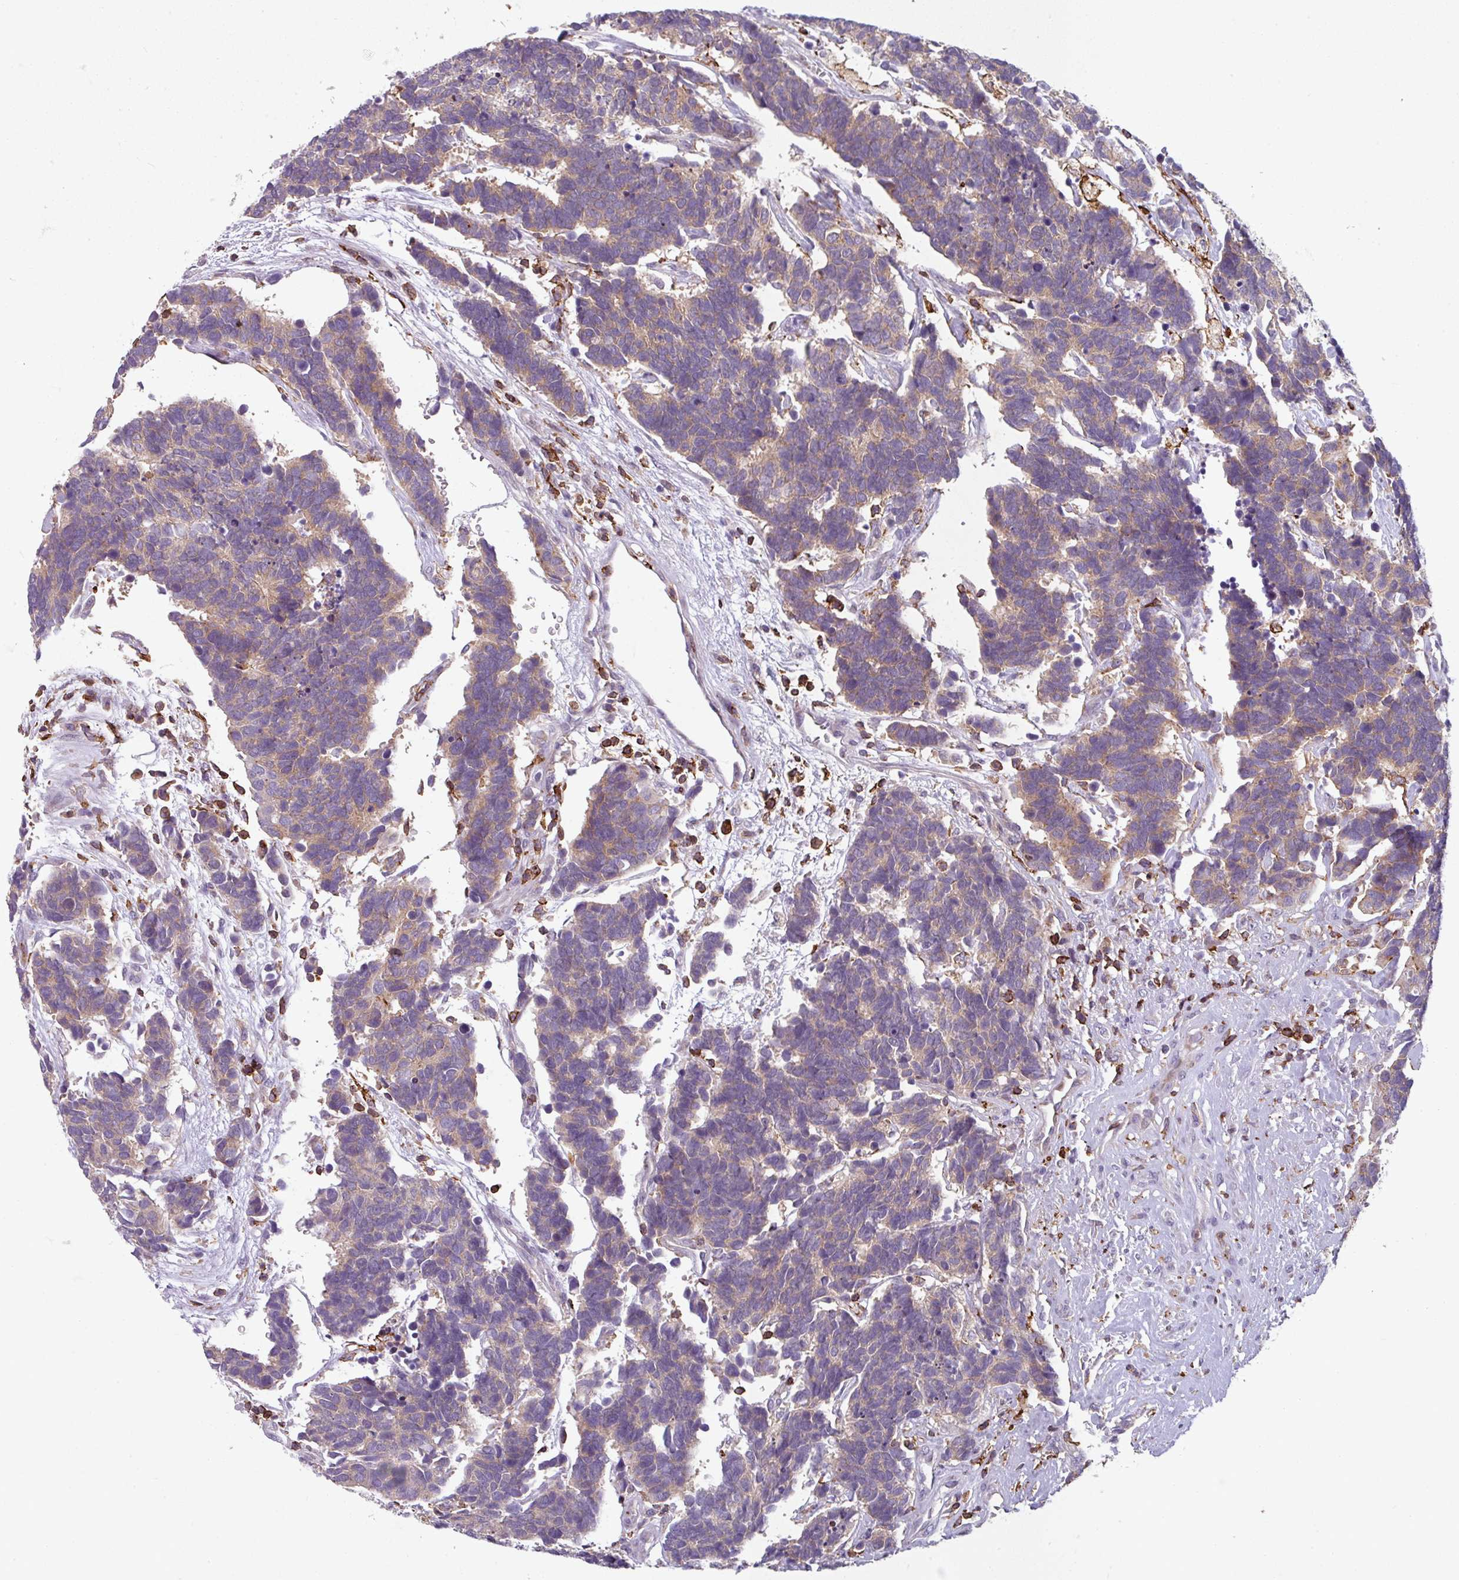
{"staining": {"intensity": "weak", "quantity": ">75%", "location": "cytoplasmic/membranous"}, "tissue": "carcinoid", "cell_type": "Tumor cells", "image_type": "cancer", "snomed": [{"axis": "morphology", "description": "Carcinoma, NOS"}, {"axis": "morphology", "description": "Carcinoid, malignant, NOS"}, {"axis": "topography", "description": "Urinary bladder"}], "caption": "This histopathology image demonstrates IHC staining of human carcinoid, with low weak cytoplasmic/membranous expression in about >75% of tumor cells.", "gene": "NEDD9", "patient": {"sex": "male", "age": 57}}